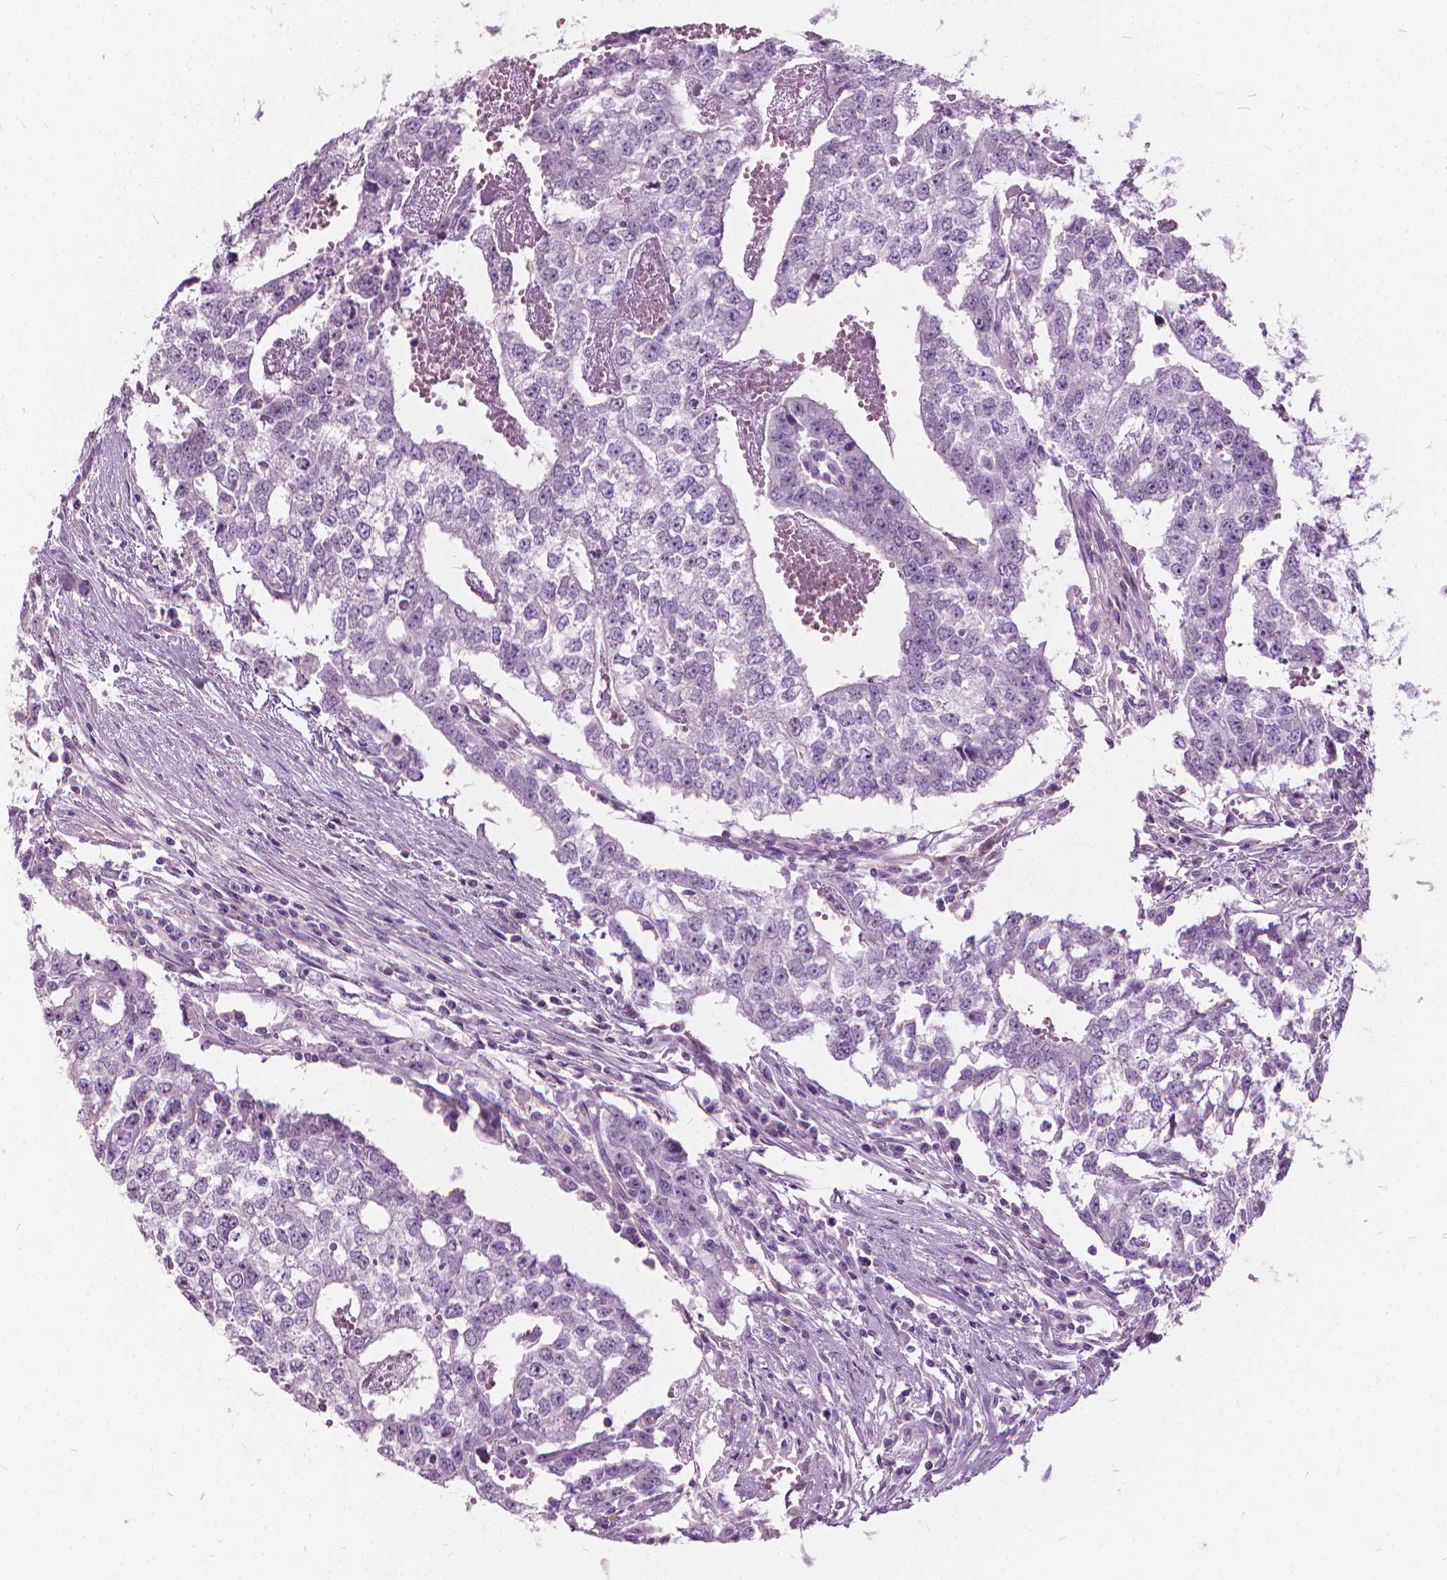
{"staining": {"intensity": "negative", "quantity": "none", "location": "none"}, "tissue": "testis cancer", "cell_type": "Tumor cells", "image_type": "cancer", "snomed": [{"axis": "morphology", "description": "Carcinoma, Embryonal, NOS"}, {"axis": "morphology", "description": "Teratoma, malignant, NOS"}, {"axis": "topography", "description": "Testis"}], "caption": "Human testis embryonal carcinoma stained for a protein using immunohistochemistry (IHC) exhibits no positivity in tumor cells.", "gene": "DNM1", "patient": {"sex": "male", "age": 24}}